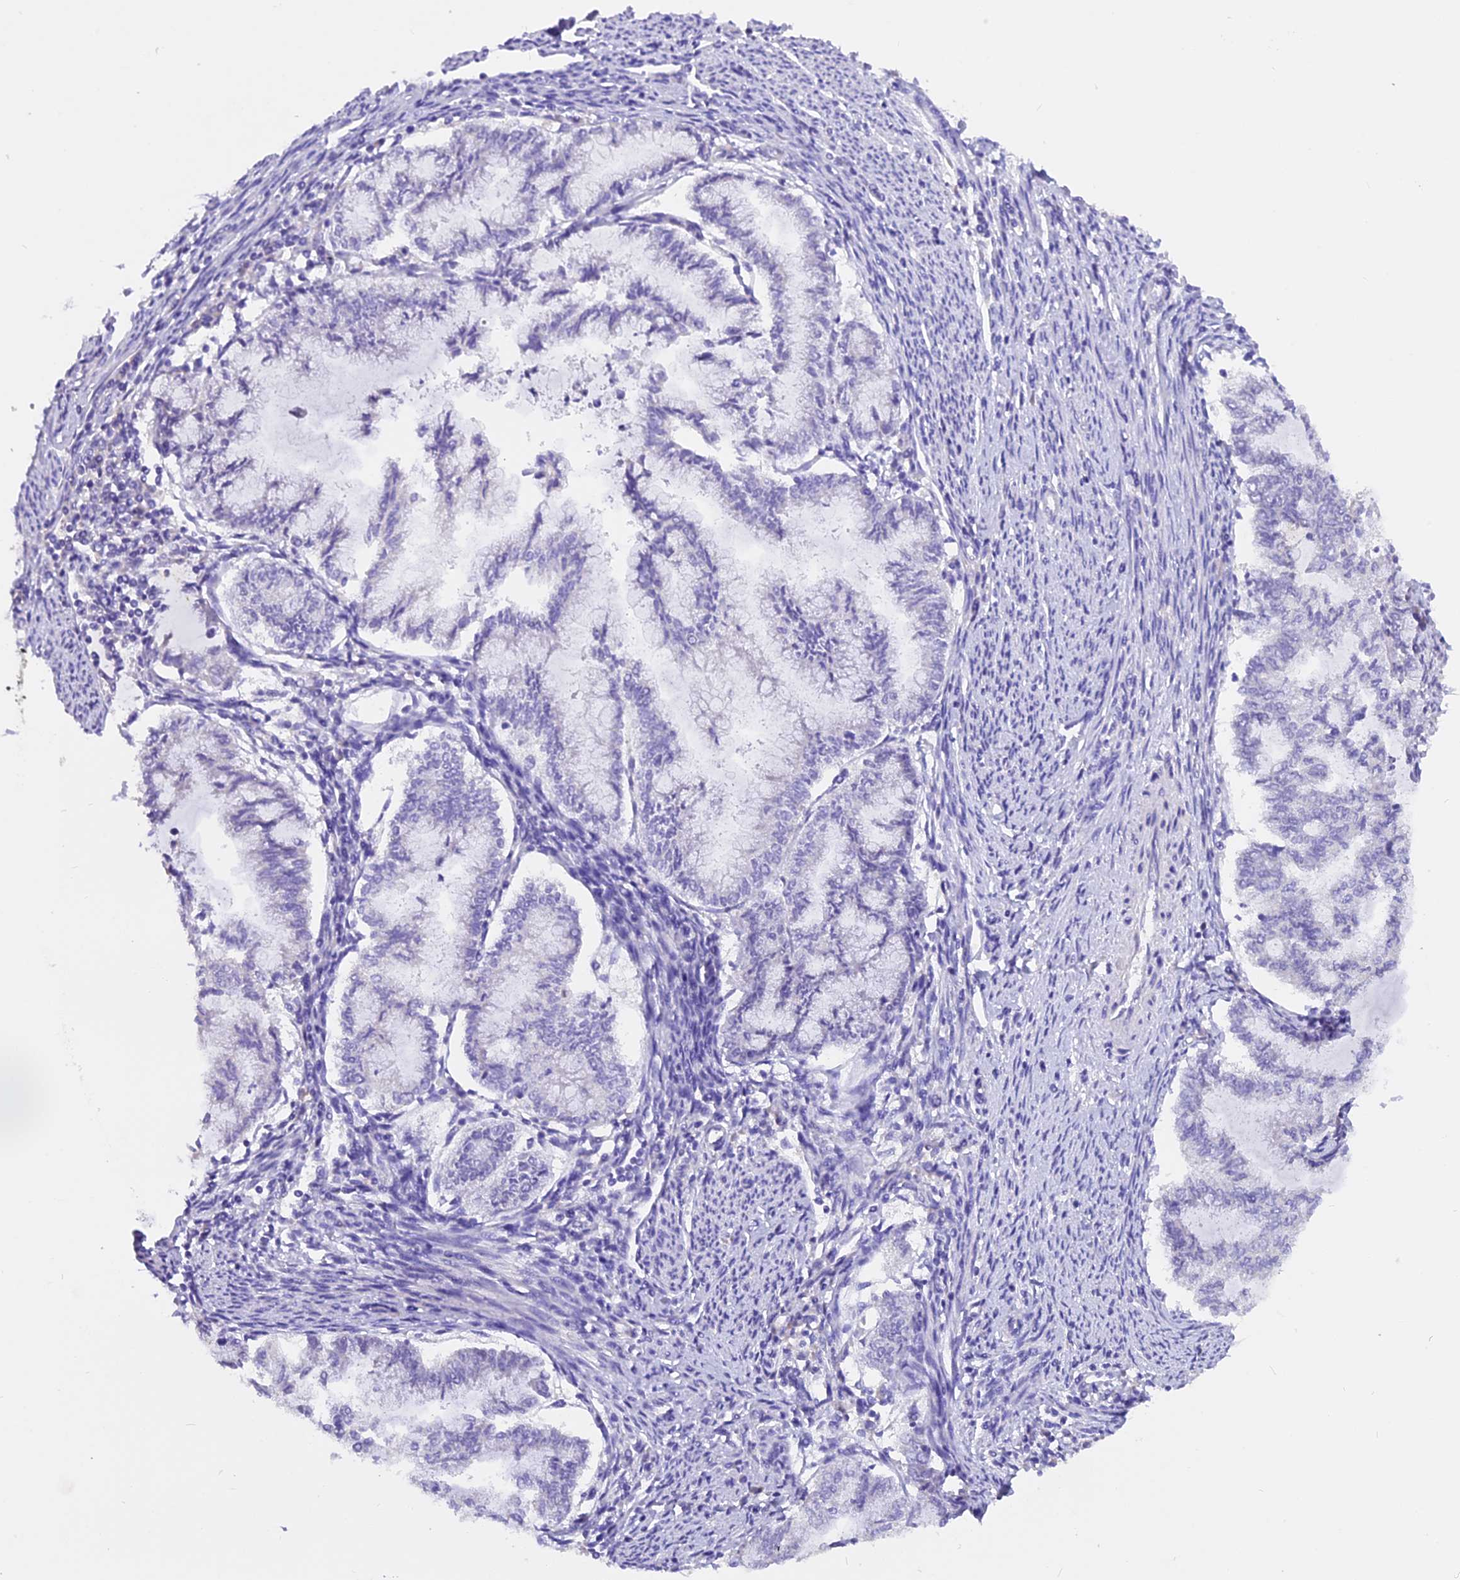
{"staining": {"intensity": "negative", "quantity": "none", "location": "none"}, "tissue": "endometrial cancer", "cell_type": "Tumor cells", "image_type": "cancer", "snomed": [{"axis": "morphology", "description": "Adenocarcinoma, NOS"}, {"axis": "topography", "description": "Endometrium"}], "caption": "Immunohistochemical staining of adenocarcinoma (endometrial) displays no significant staining in tumor cells.", "gene": "AP3B2", "patient": {"sex": "female", "age": 79}}